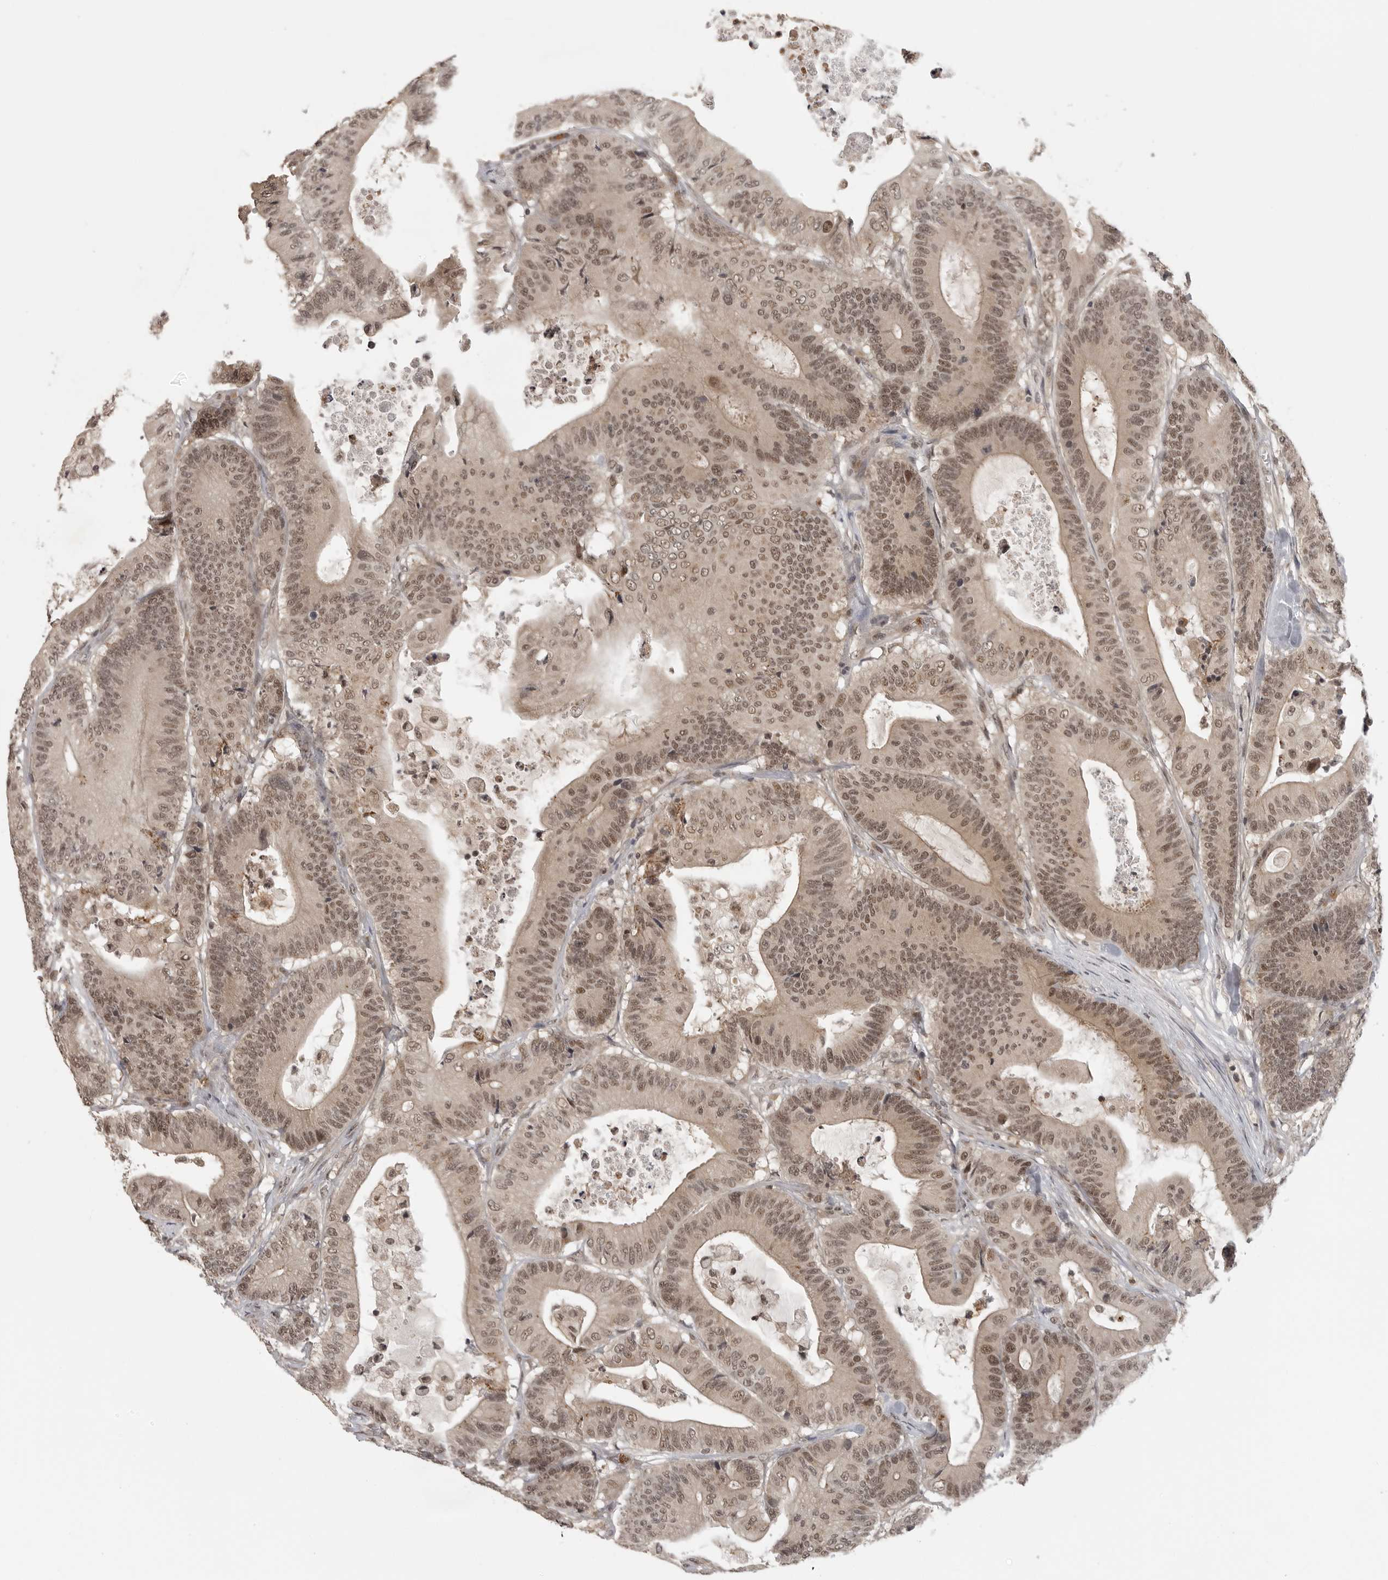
{"staining": {"intensity": "moderate", "quantity": ">75%", "location": "nuclear"}, "tissue": "colorectal cancer", "cell_type": "Tumor cells", "image_type": "cancer", "snomed": [{"axis": "morphology", "description": "Adenocarcinoma, NOS"}, {"axis": "topography", "description": "Colon"}], "caption": "Moderate nuclear protein expression is seen in approximately >75% of tumor cells in adenocarcinoma (colorectal).", "gene": "PEG3", "patient": {"sex": "female", "age": 84}}